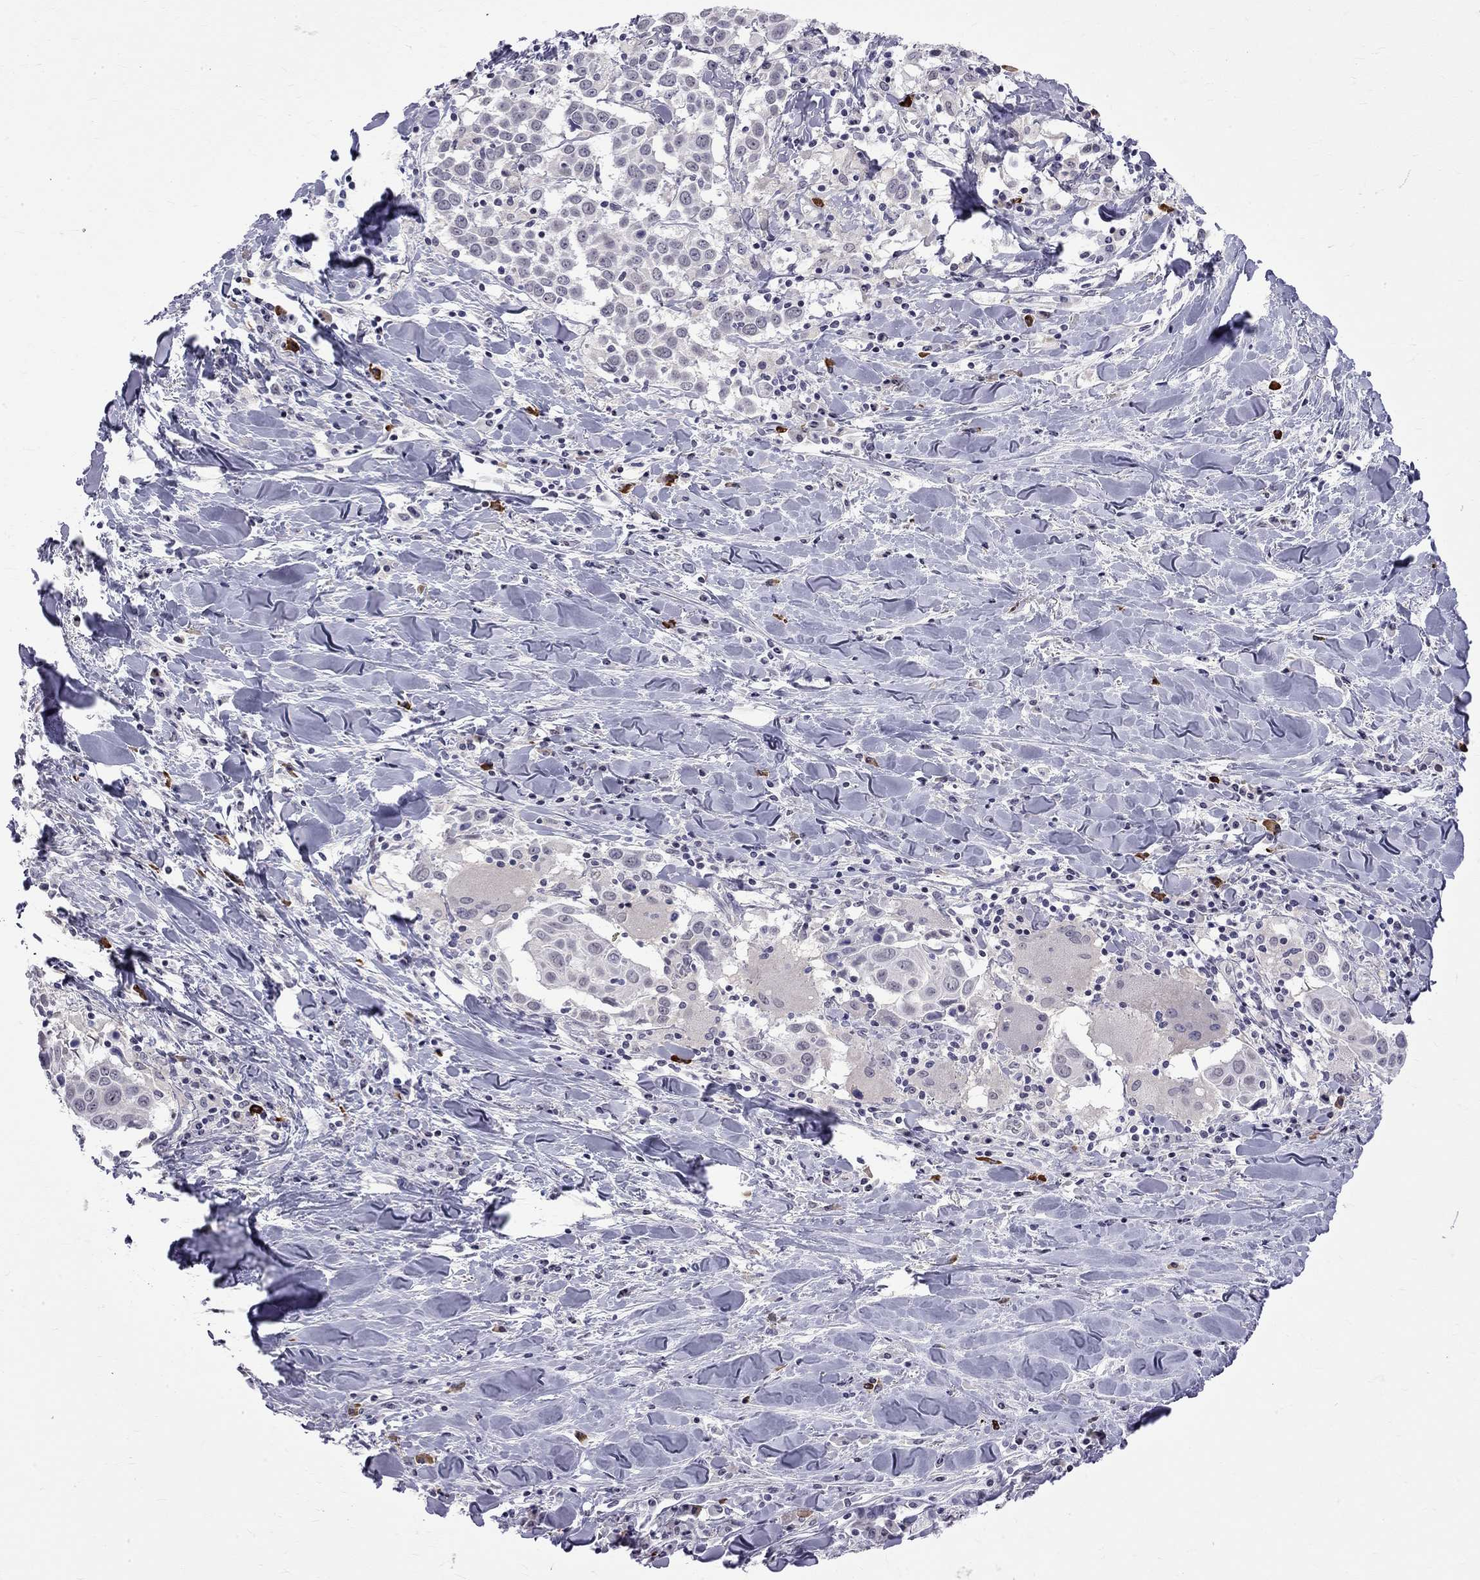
{"staining": {"intensity": "negative", "quantity": "none", "location": "none"}, "tissue": "lung cancer", "cell_type": "Tumor cells", "image_type": "cancer", "snomed": [{"axis": "morphology", "description": "Squamous cell carcinoma, NOS"}, {"axis": "topography", "description": "Lung"}], "caption": "This micrograph is of lung cancer stained with immunohistochemistry to label a protein in brown with the nuclei are counter-stained blue. There is no positivity in tumor cells.", "gene": "RTL9", "patient": {"sex": "male", "age": 57}}